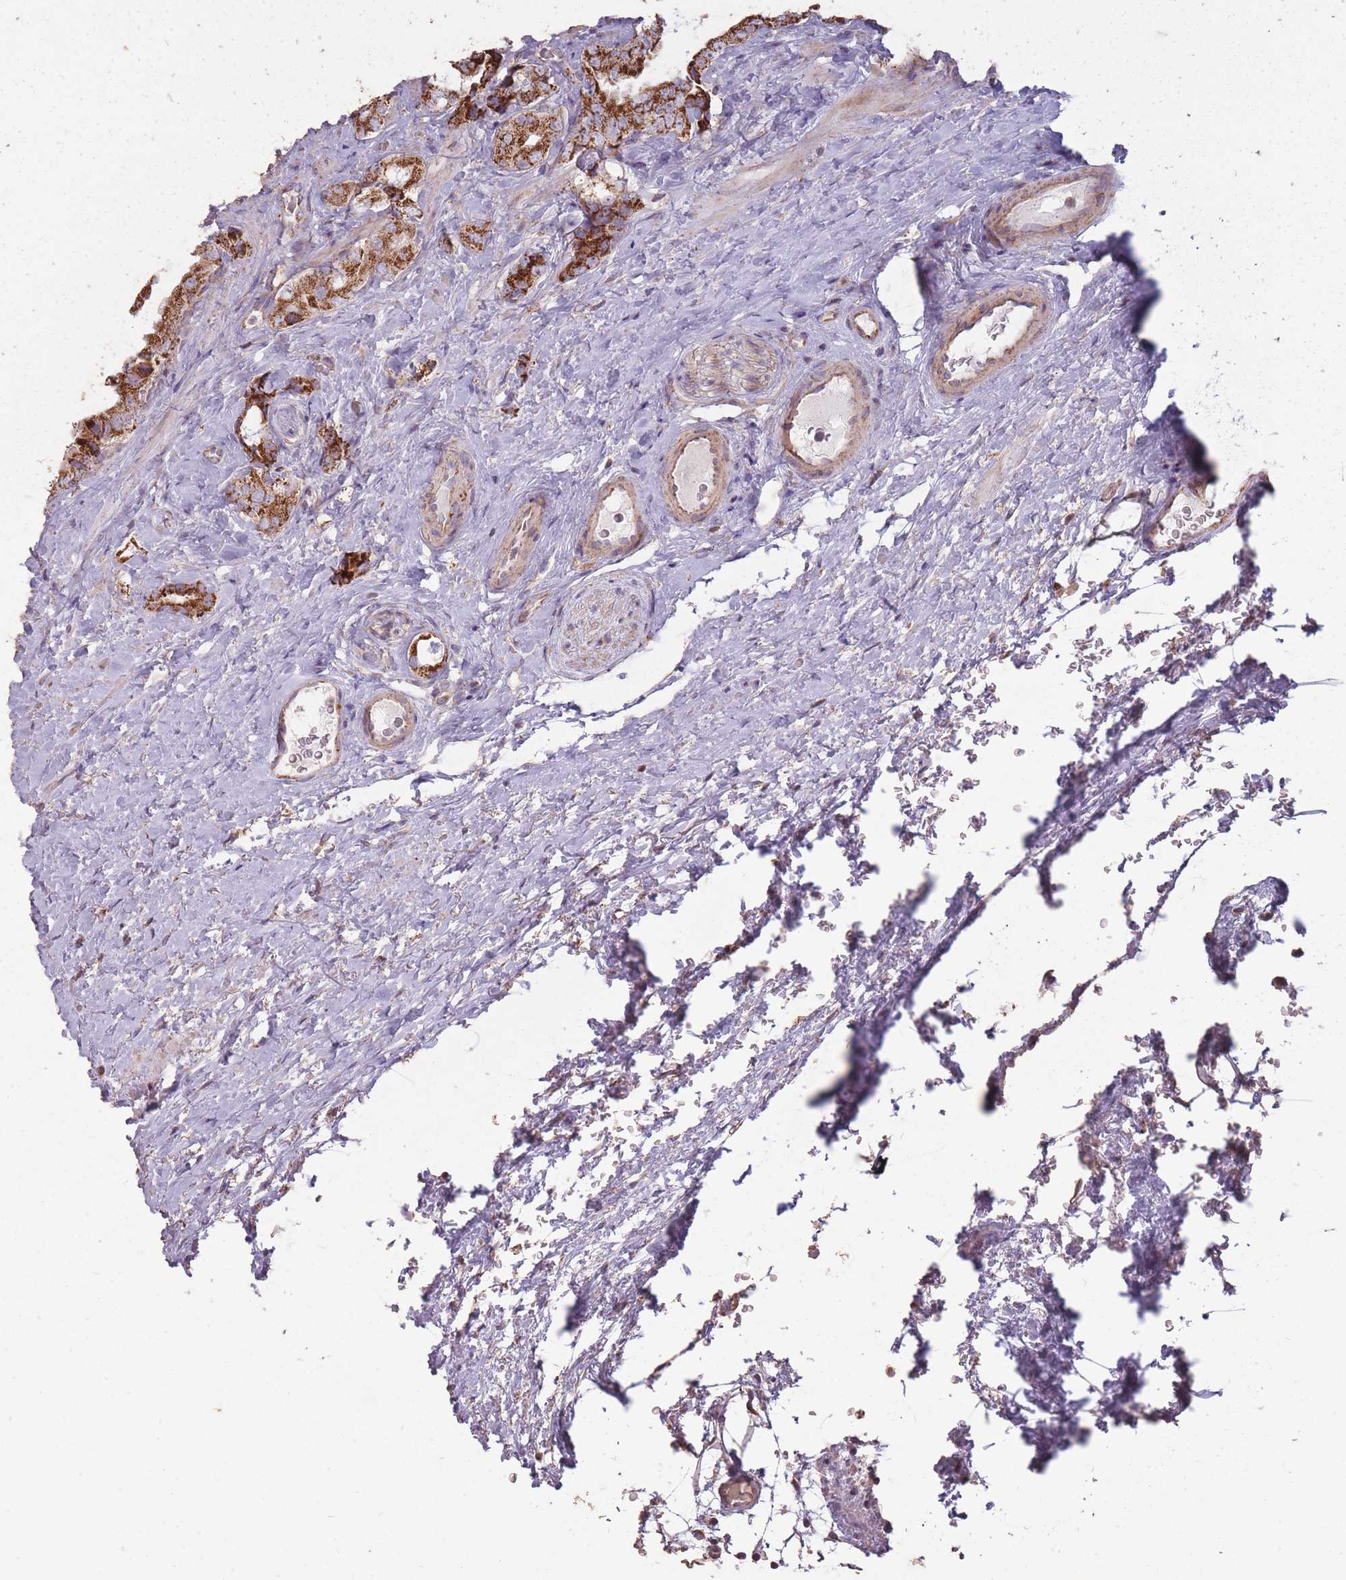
{"staining": {"intensity": "strong", "quantity": ">75%", "location": "cytoplasmic/membranous"}, "tissue": "prostate cancer", "cell_type": "Tumor cells", "image_type": "cancer", "snomed": [{"axis": "morphology", "description": "Adenocarcinoma, High grade"}, {"axis": "topography", "description": "Prostate"}], "caption": "Prostate high-grade adenocarcinoma stained for a protein (brown) reveals strong cytoplasmic/membranous positive expression in approximately >75% of tumor cells.", "gene": "CNOT8", "patient": {"sex": "male", "age": 71}}